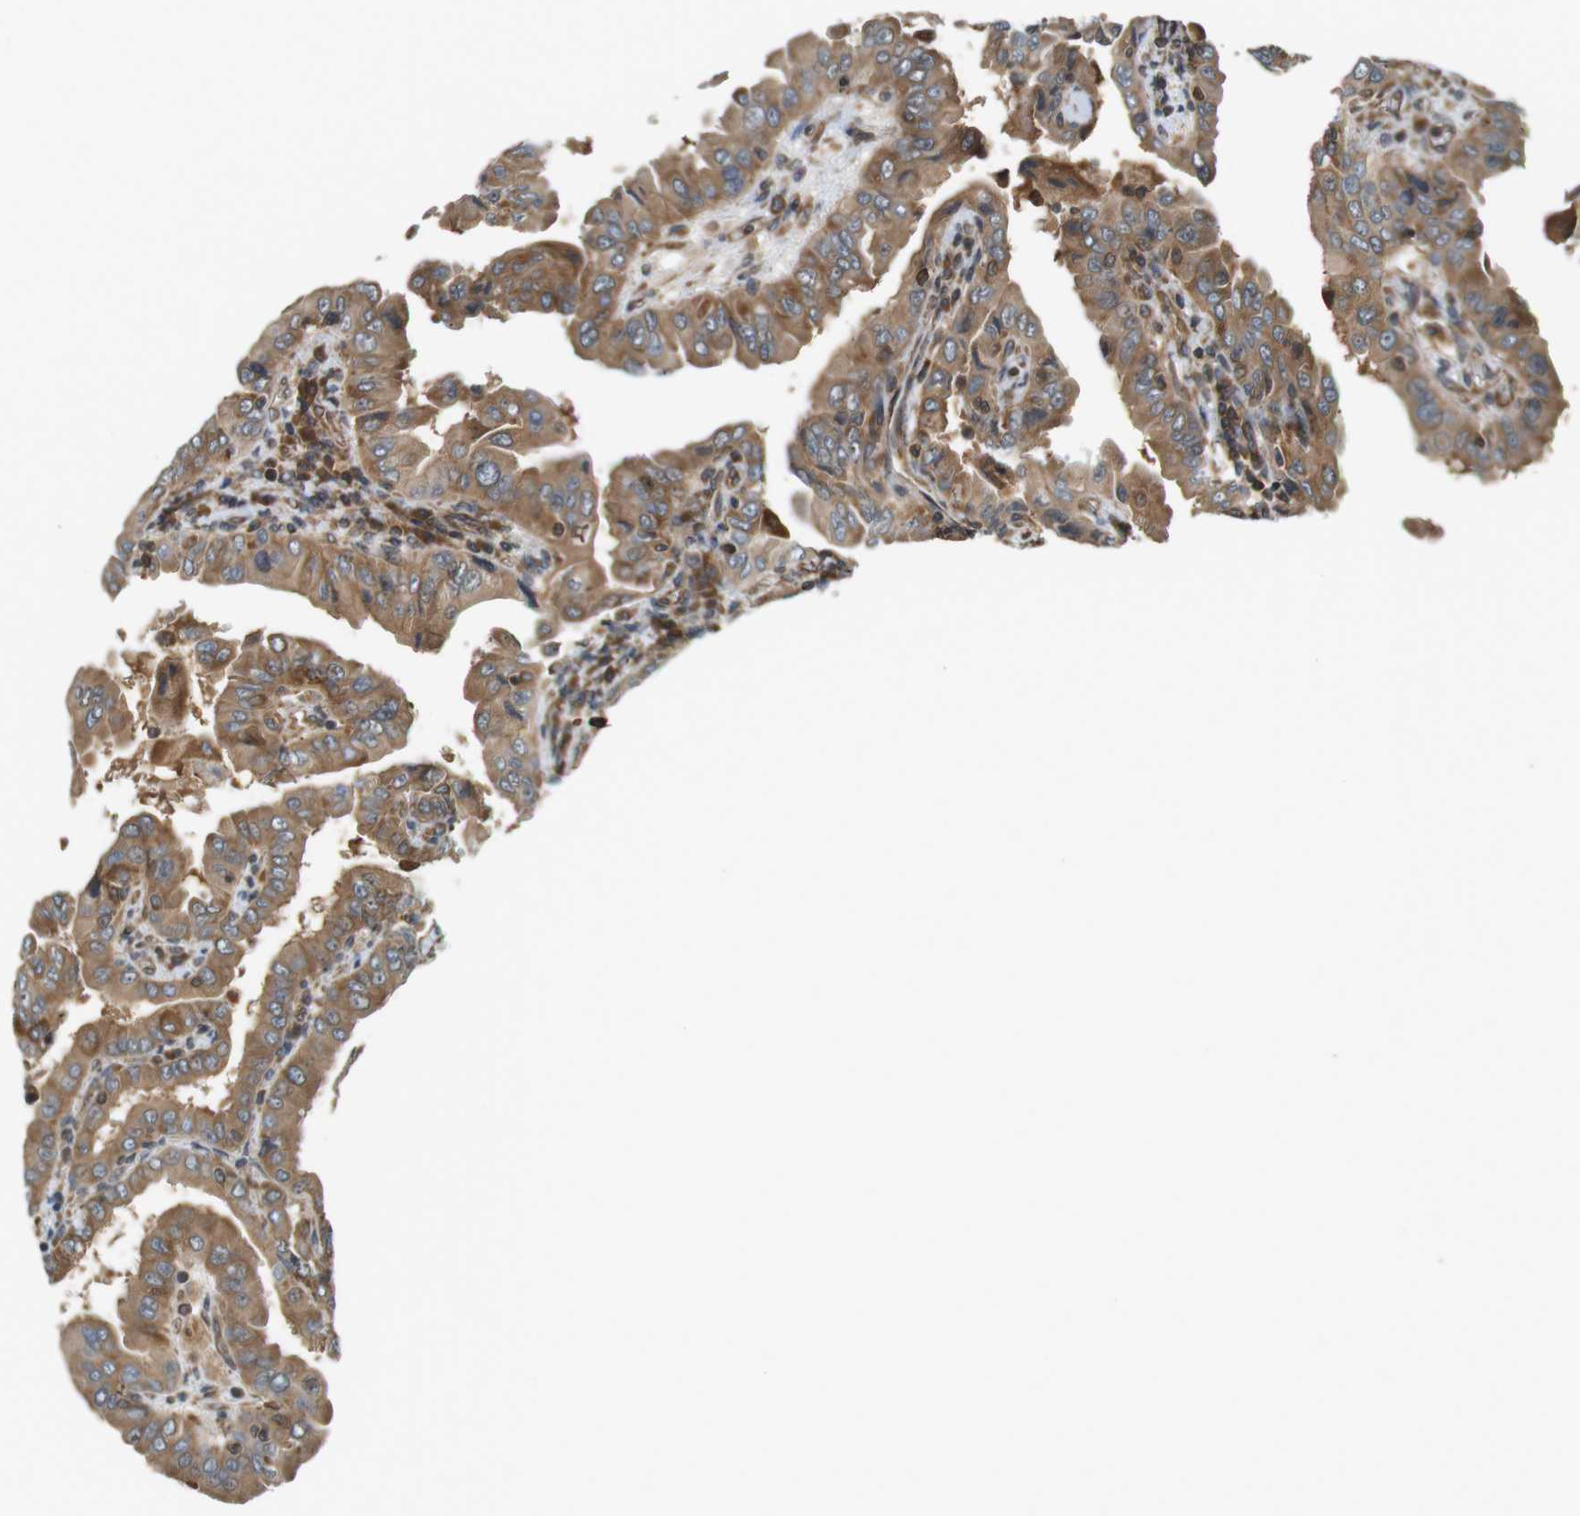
{"staining": {"intensity": "moderate", "quantity": ">75%", "location": "cytoplasmic/membranous"}, "tissue": "thyroid cancer", "cell_type": "Tumor cells", "image_type": "cancer", "snomed": [{"axis": "morphology", "description": "Papillary adenocarcinoma, NOS"}, {"axis": "topography", "description": "Thyroid gland"}], "caption": "DAB (3,3'-diaminobenzidine) immunohistochemical staining of human thyroid cancer reveals moderate cytoplasmic/membranous protein staining in about >75% of tumor cells.", "gene": "PA2G4", "patient": {"sex": "male", "age": 33}}